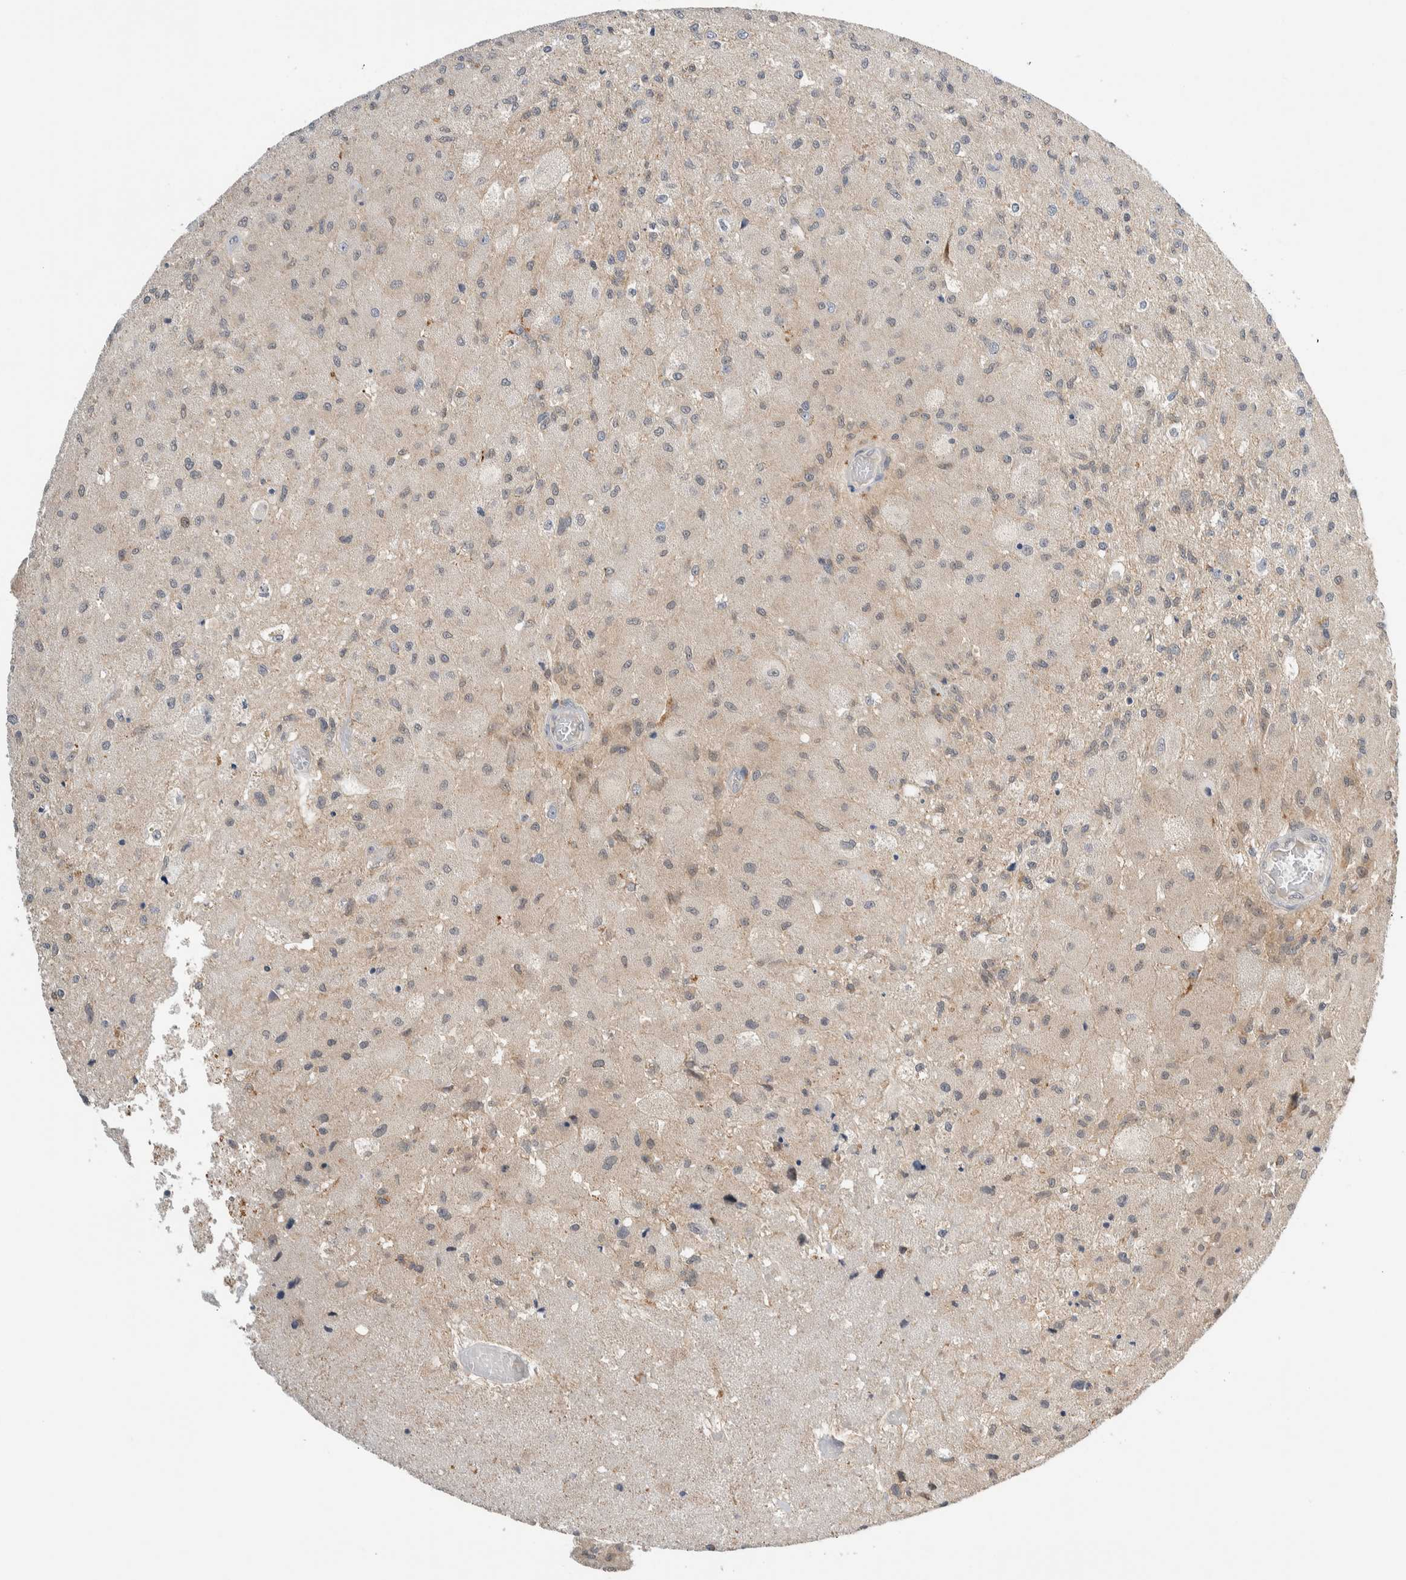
{"staining": {"intensity": "weak", "quantity": "<25%", "location": "cytoplasmic/membranous"}, "tissue": "glioma", "cell_type": "Tumor cells", "image_type": "cancer", "snomed": [{"axis": "morphology", "description": "Normal tissue, NOS"}, {"axis": "morphology", "description": "Glioma, malignant, High grade"}, {"axis": "topography", "description": "Cerebral cortex"}], "caption": "This is an IHC micrograph of high-grade glioma (malignant). There is no expression in tumor cells.", "gene": "SHPK", "patient": {"sex": "male", "age": 77}}